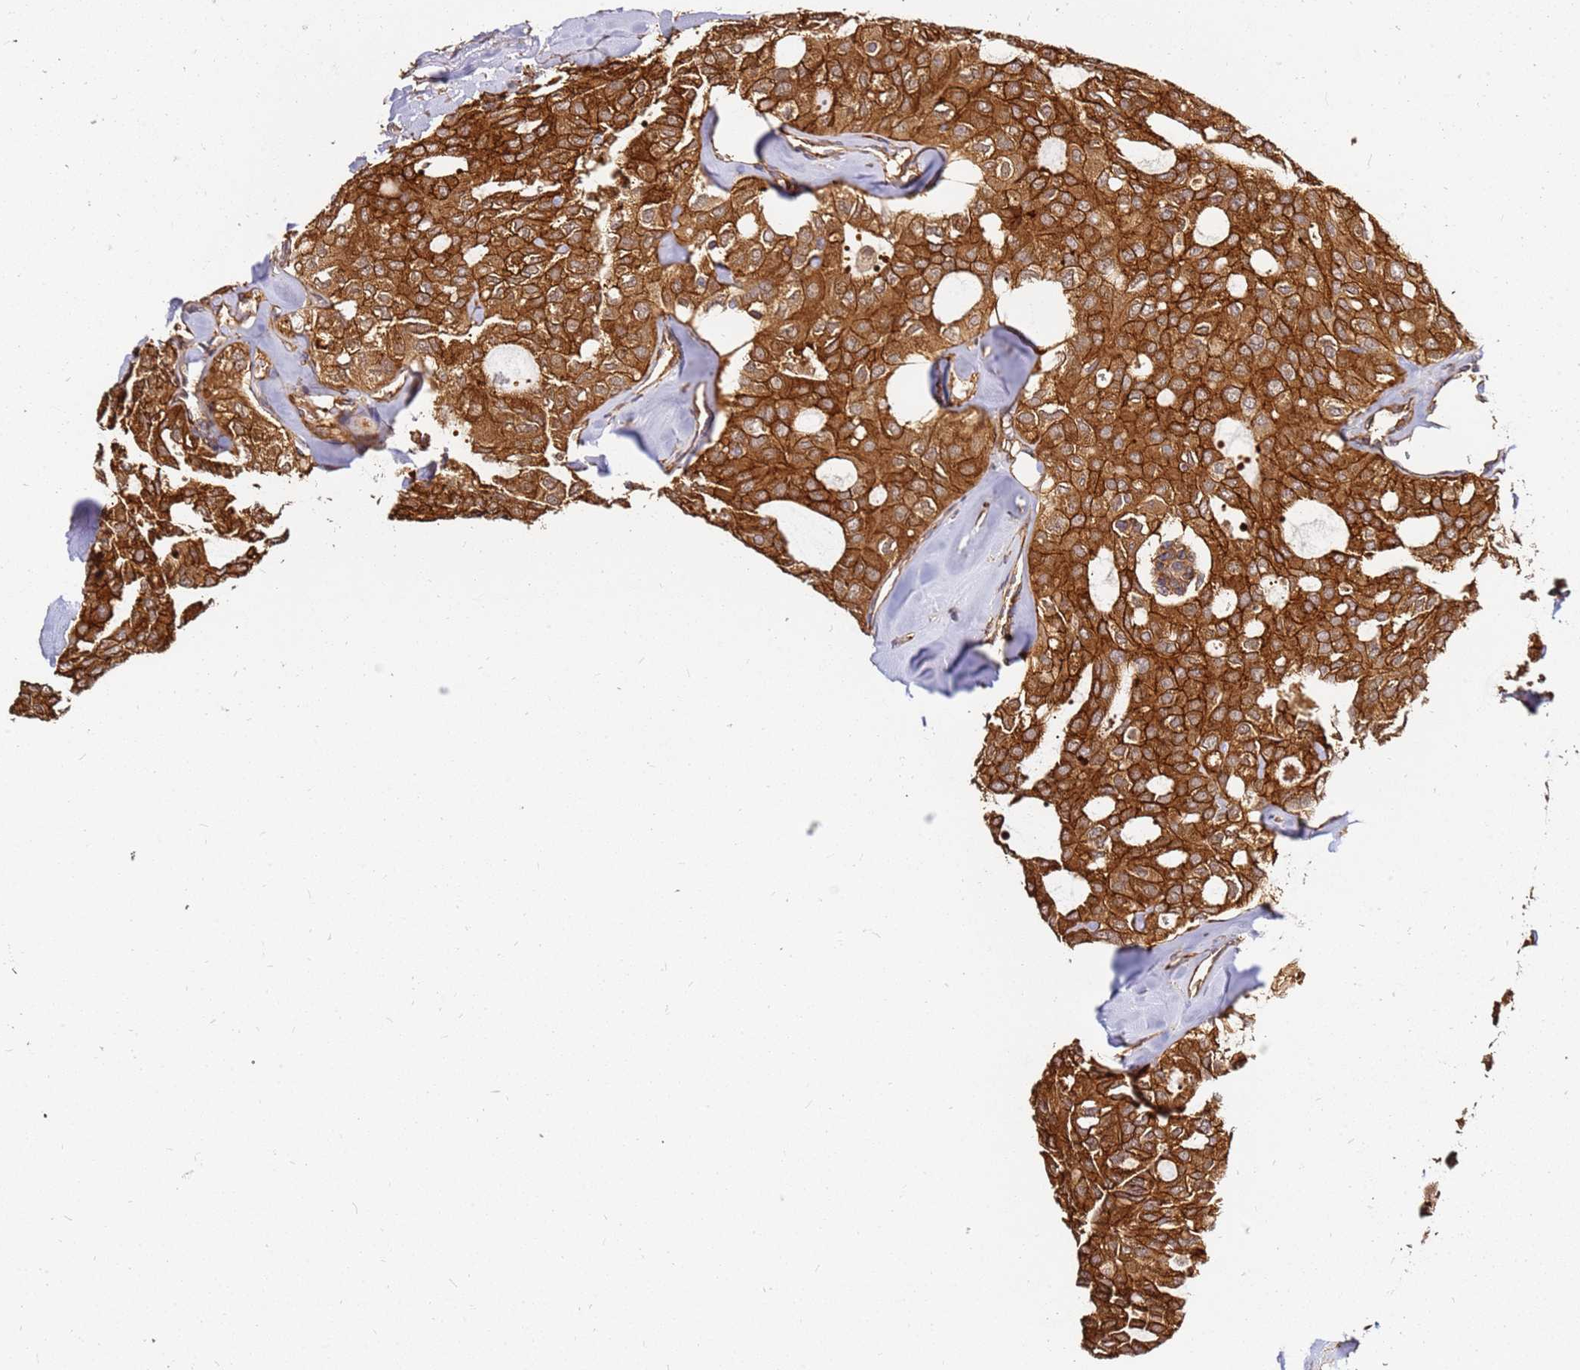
{"staining": {"intensity": "strong", "quantity": ">75%", "location": "cytoplasmic/membranous"}, "tissue": "thyroid cancer", "cell_type": "Tumor cells", "image_type": "cancer", "snomed": [{"axis": "morphology", "description": "Follicular adenoma carcinoma, NOS"}, {"axis": "topography", "description": "Thyroid gland"}], "caption": "Protein staining of follicular adenoma carcinoma (thyroid) tissue reveals strong cytoplasmic/membranous expression in approximately >75% of tumor cells.", "gene": "DVL3", "patient": {"sex": "male", "age": 75}}